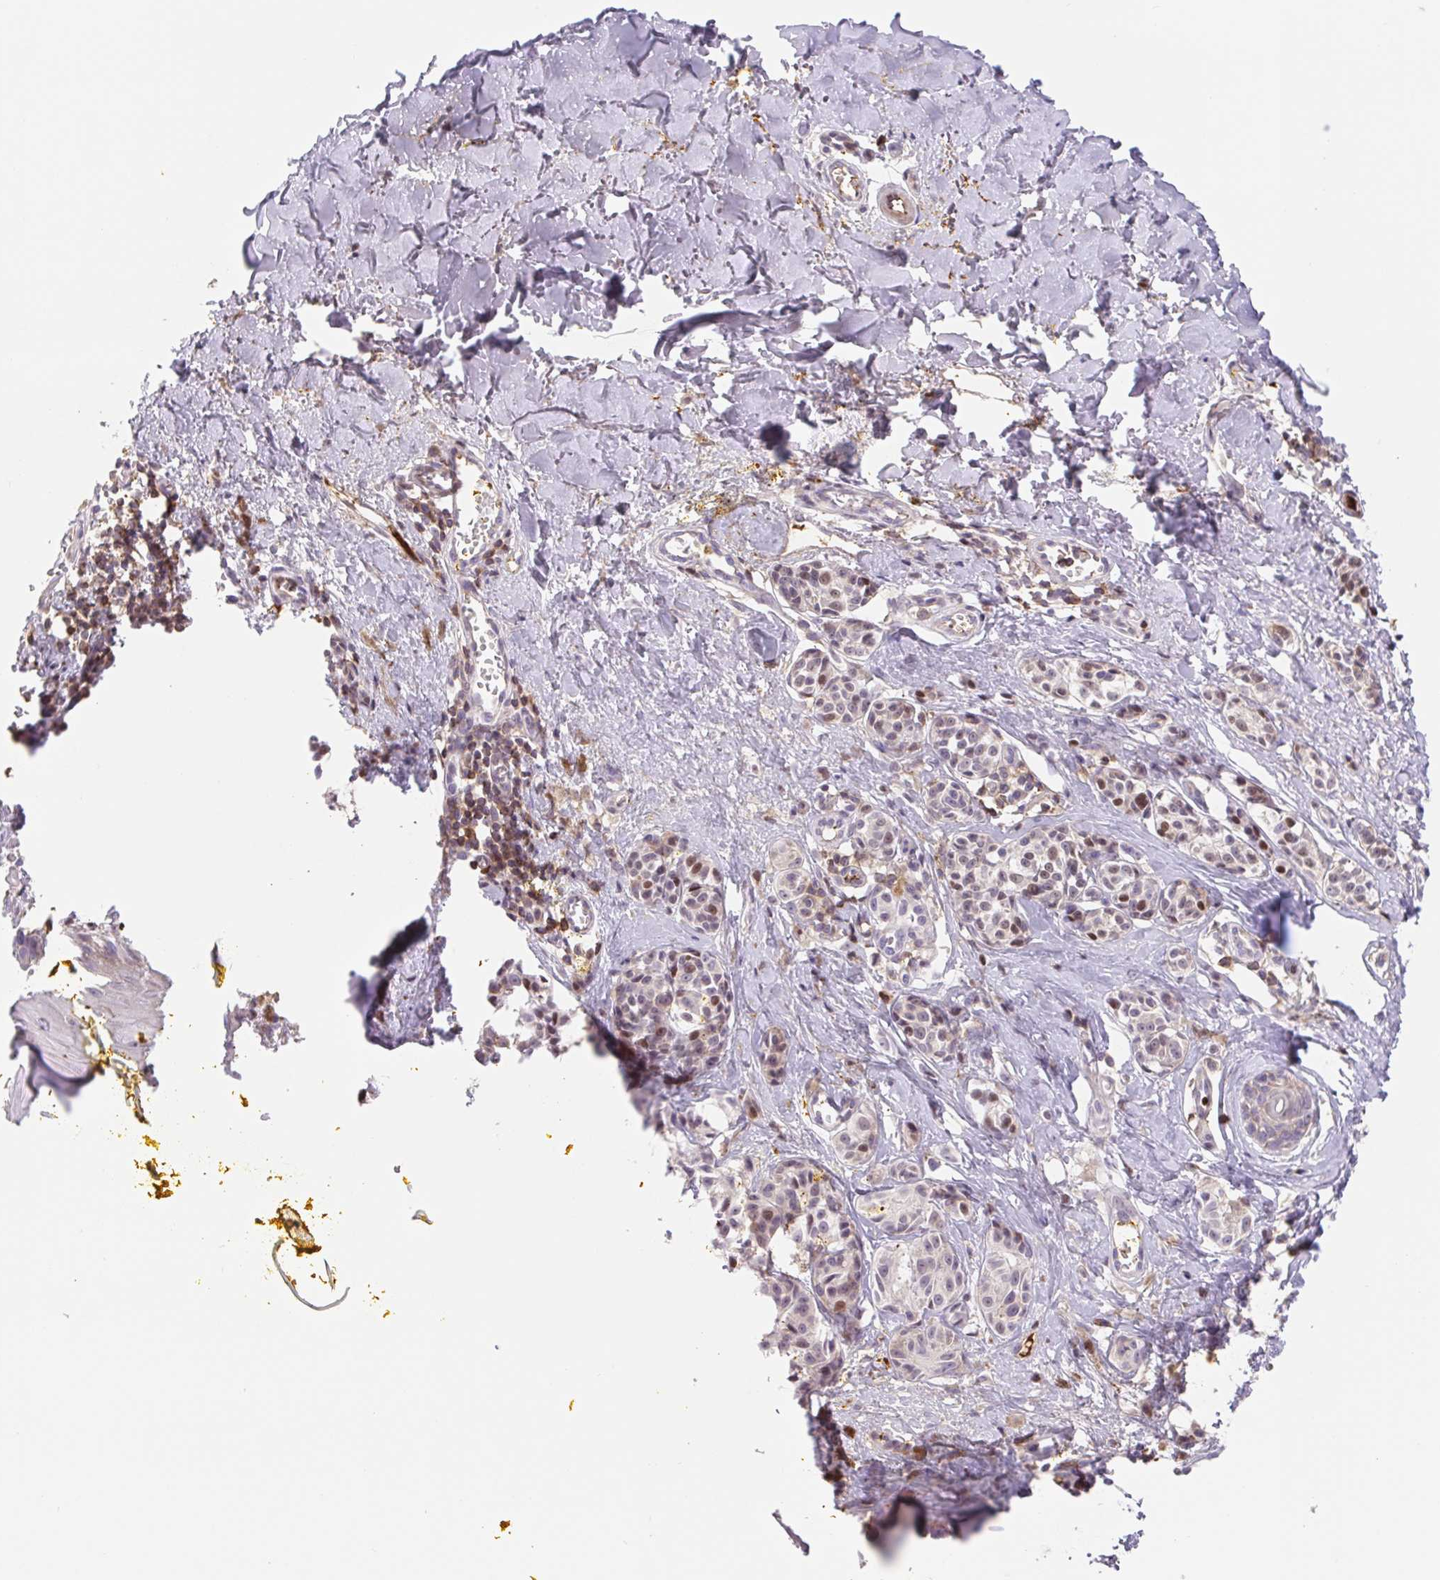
{"staining": {"intensity": "weak", "quantity": "<25%", "location": "nuclear"}, "tissue": "melanoma", "cell_type": "Tumor cells", "image_type": "cancer", "snomed": [{"axis": "morphology", "description": "Malignant melanoma, NOS"}, {"axis": "topography", "description": "Skin"}], "caption": "This is a micrograph of immunohistochemistry staining of malignant melanoma, which shows no expression in tumor cells.", "gene": "TPRG1", "patient": {"sex": "male", "age": 74}}